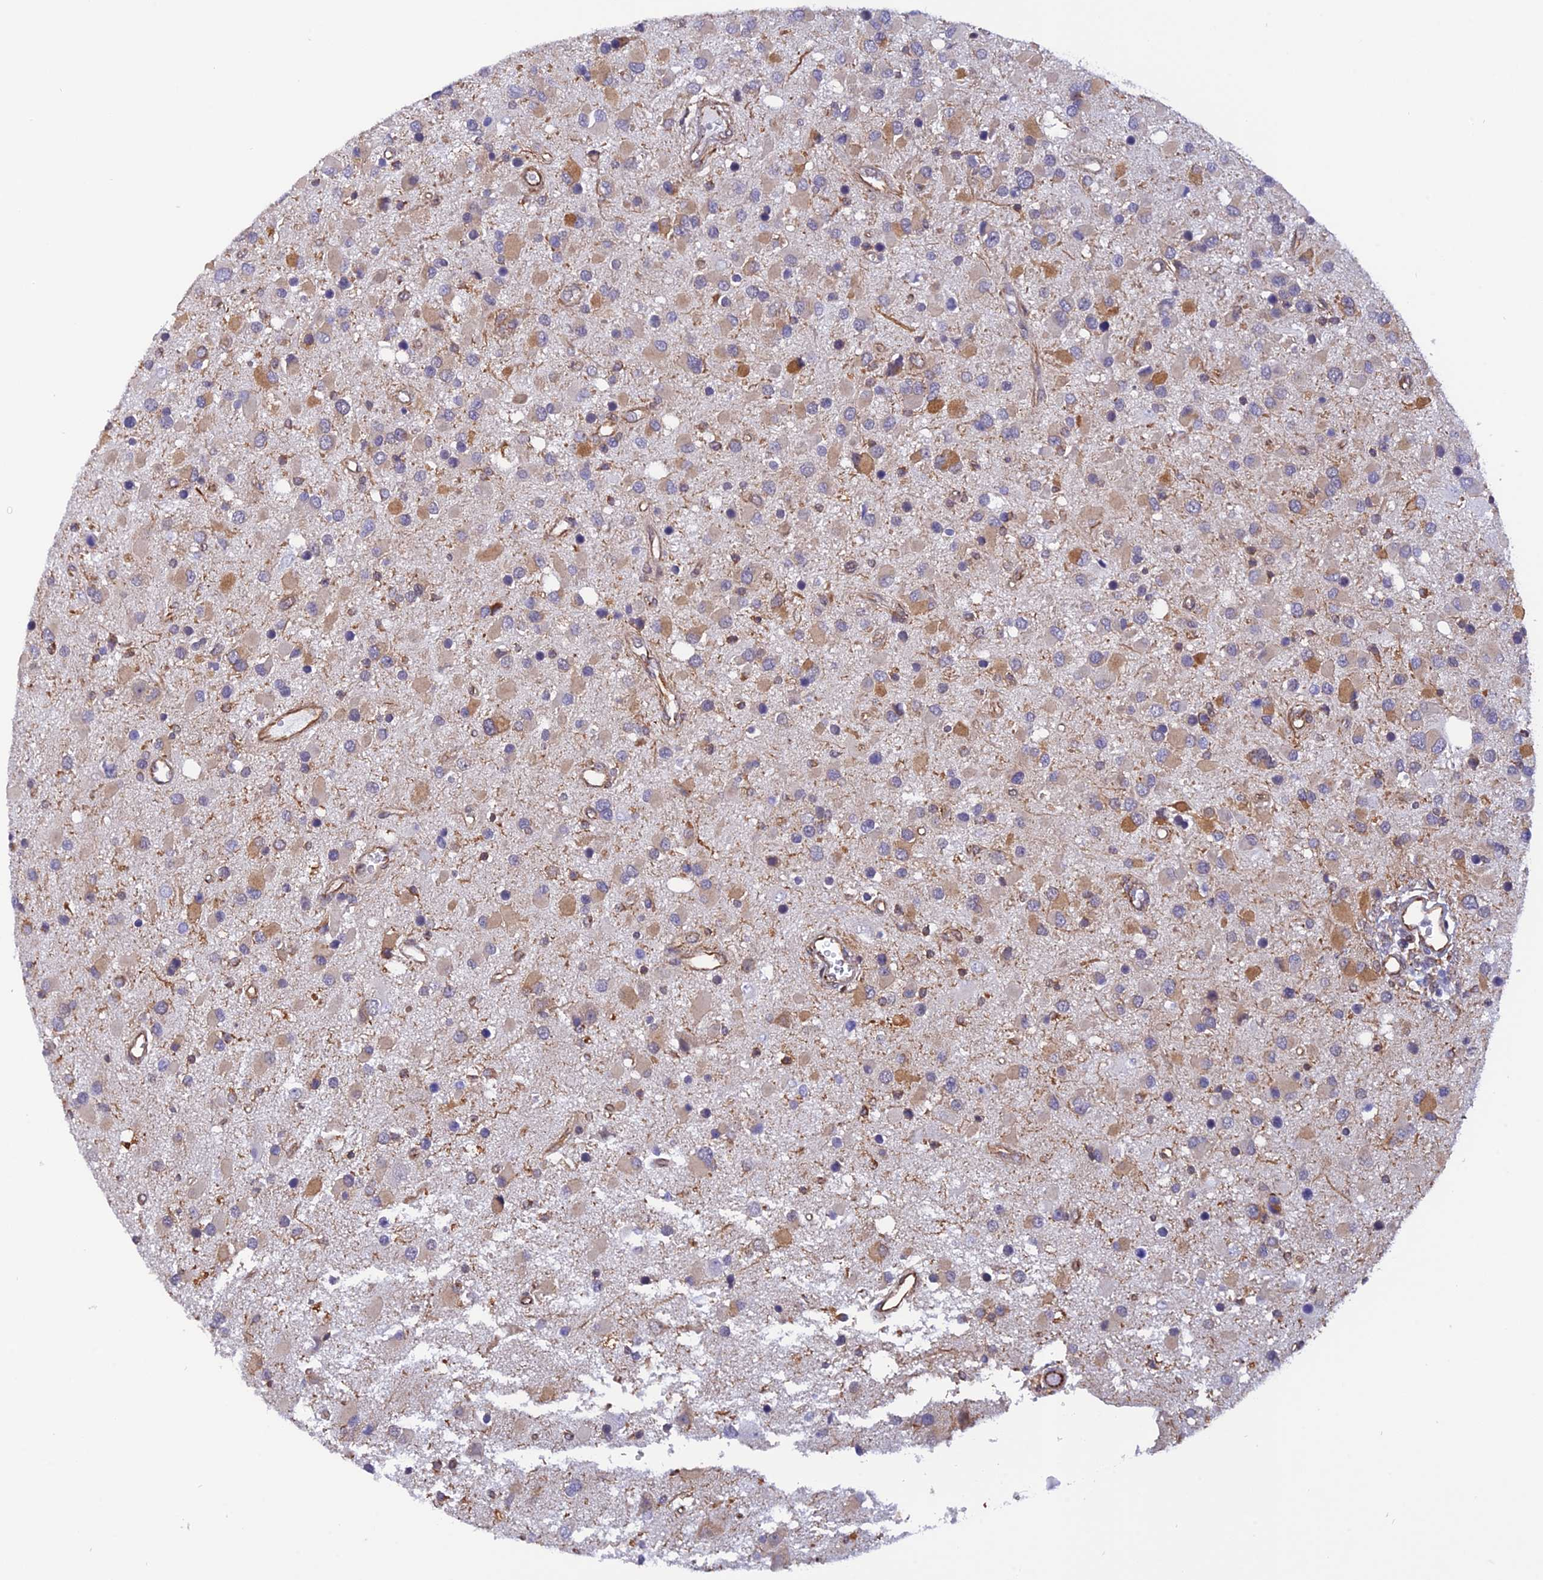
{"staining": {"intensity": "weak", "quantity": "<25%", "location": "cytoplasmic/membranous"}, "tissue": "glioma", "cell_type": "Tumor cells", "image_type": "cancer", "snomed": [{"axis": "morphology", "description": "Glioma, malignant, High grade"}, {"axis": "topography", "description": "Brain"}], "caption": "Immunohistochemical staining of malignant glioma (high-grade) demonstrates no significant staining in tumor cells.", "gene": "PAGR1", "patient": {"sex": "male", "age": 53}}